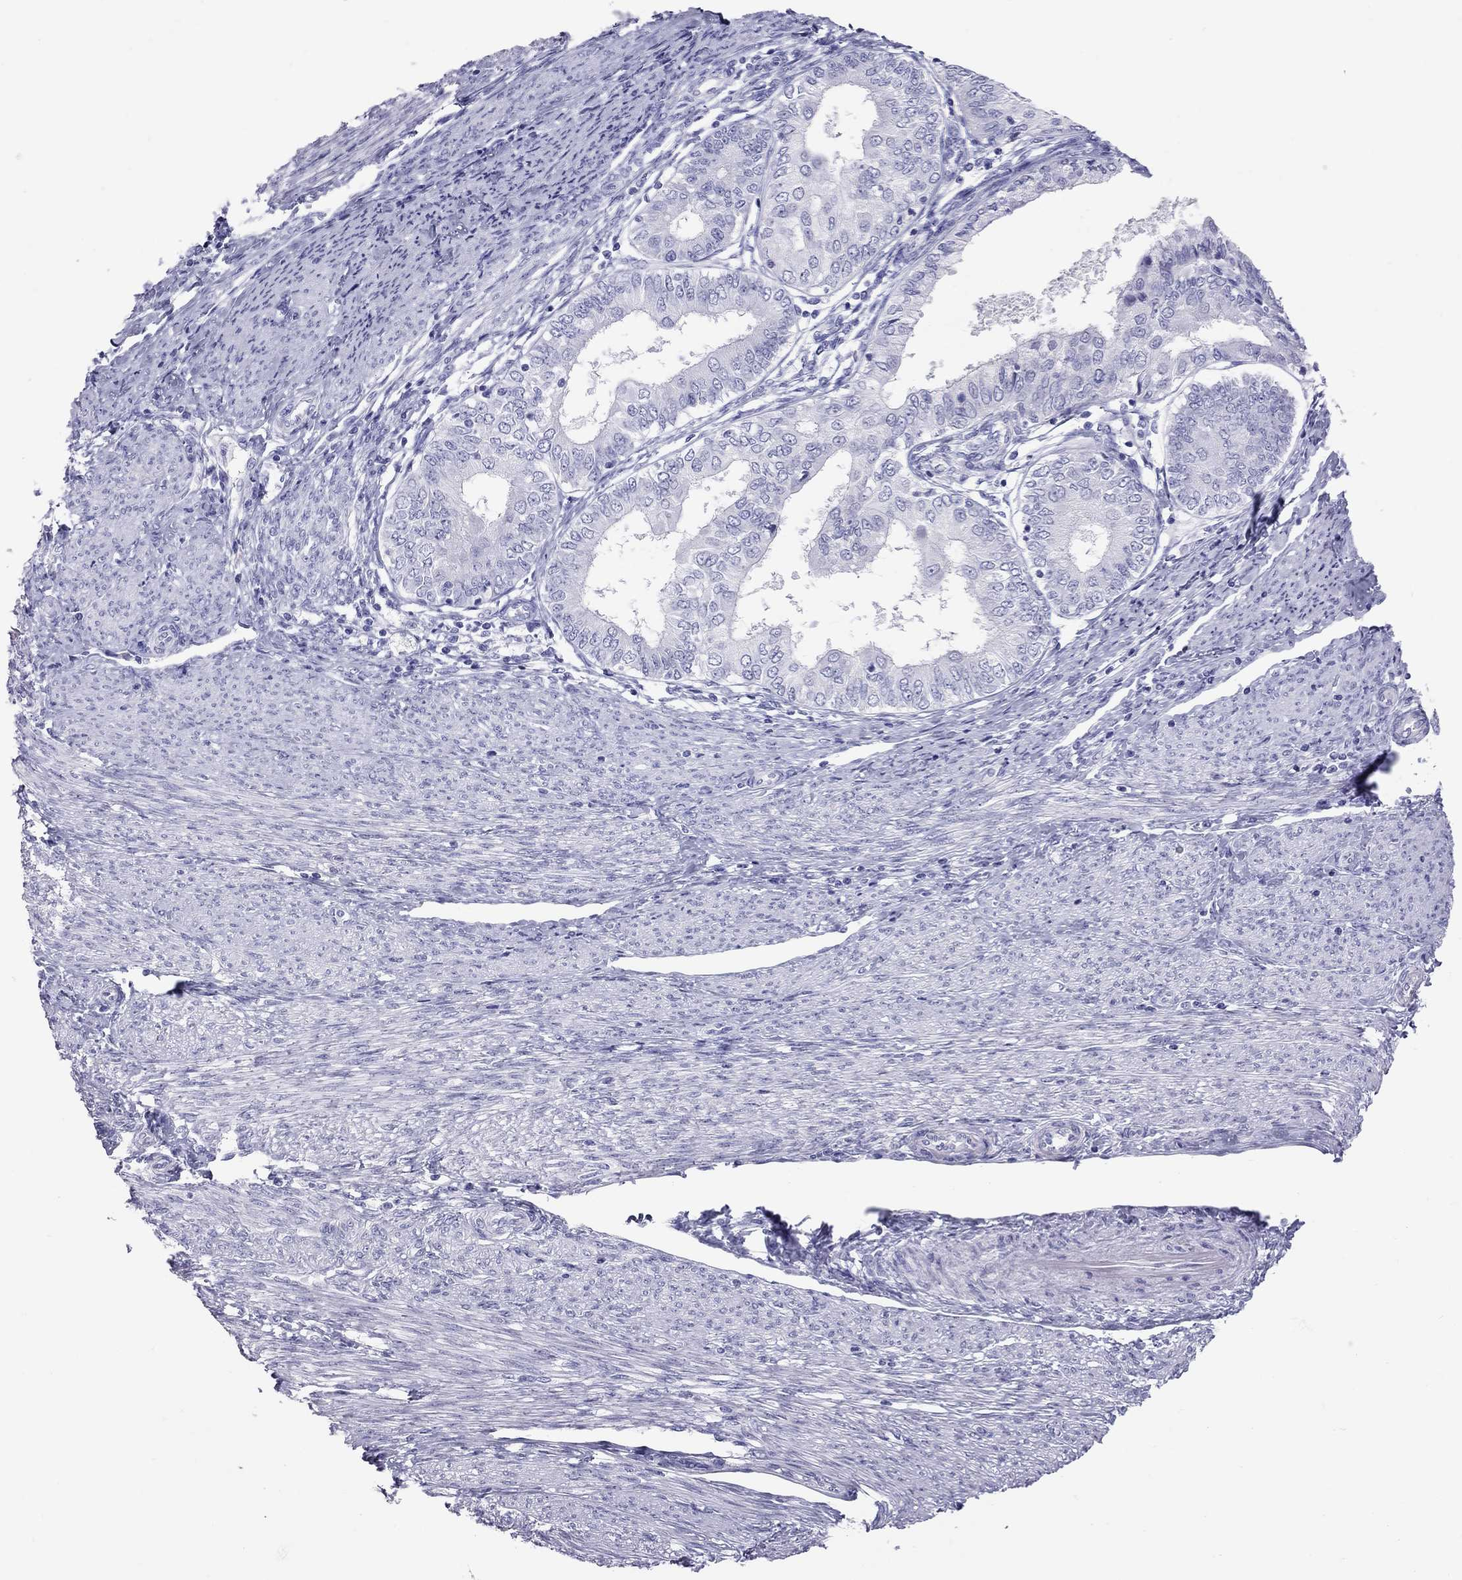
{"staining": {"intensity": "negative", "quantity": "none", "location": "none"}, "tissue": "endometrial cancer", "cell_type": "Tumor cells", "image_type": "cancer", "snomed": [{"axis": "morphology", "description": "Adenocarcinoma, NOS"}, {"axis": "topography", "description": "Endometrium"}], "caption": "The photomicrograph exhibits no significant staining in tumor cells of adenocarcinoma (endometrial). Nuclei are stained in blue.", "gene": "IL17REL", "patient": {"sex": "female", "age": 68}}